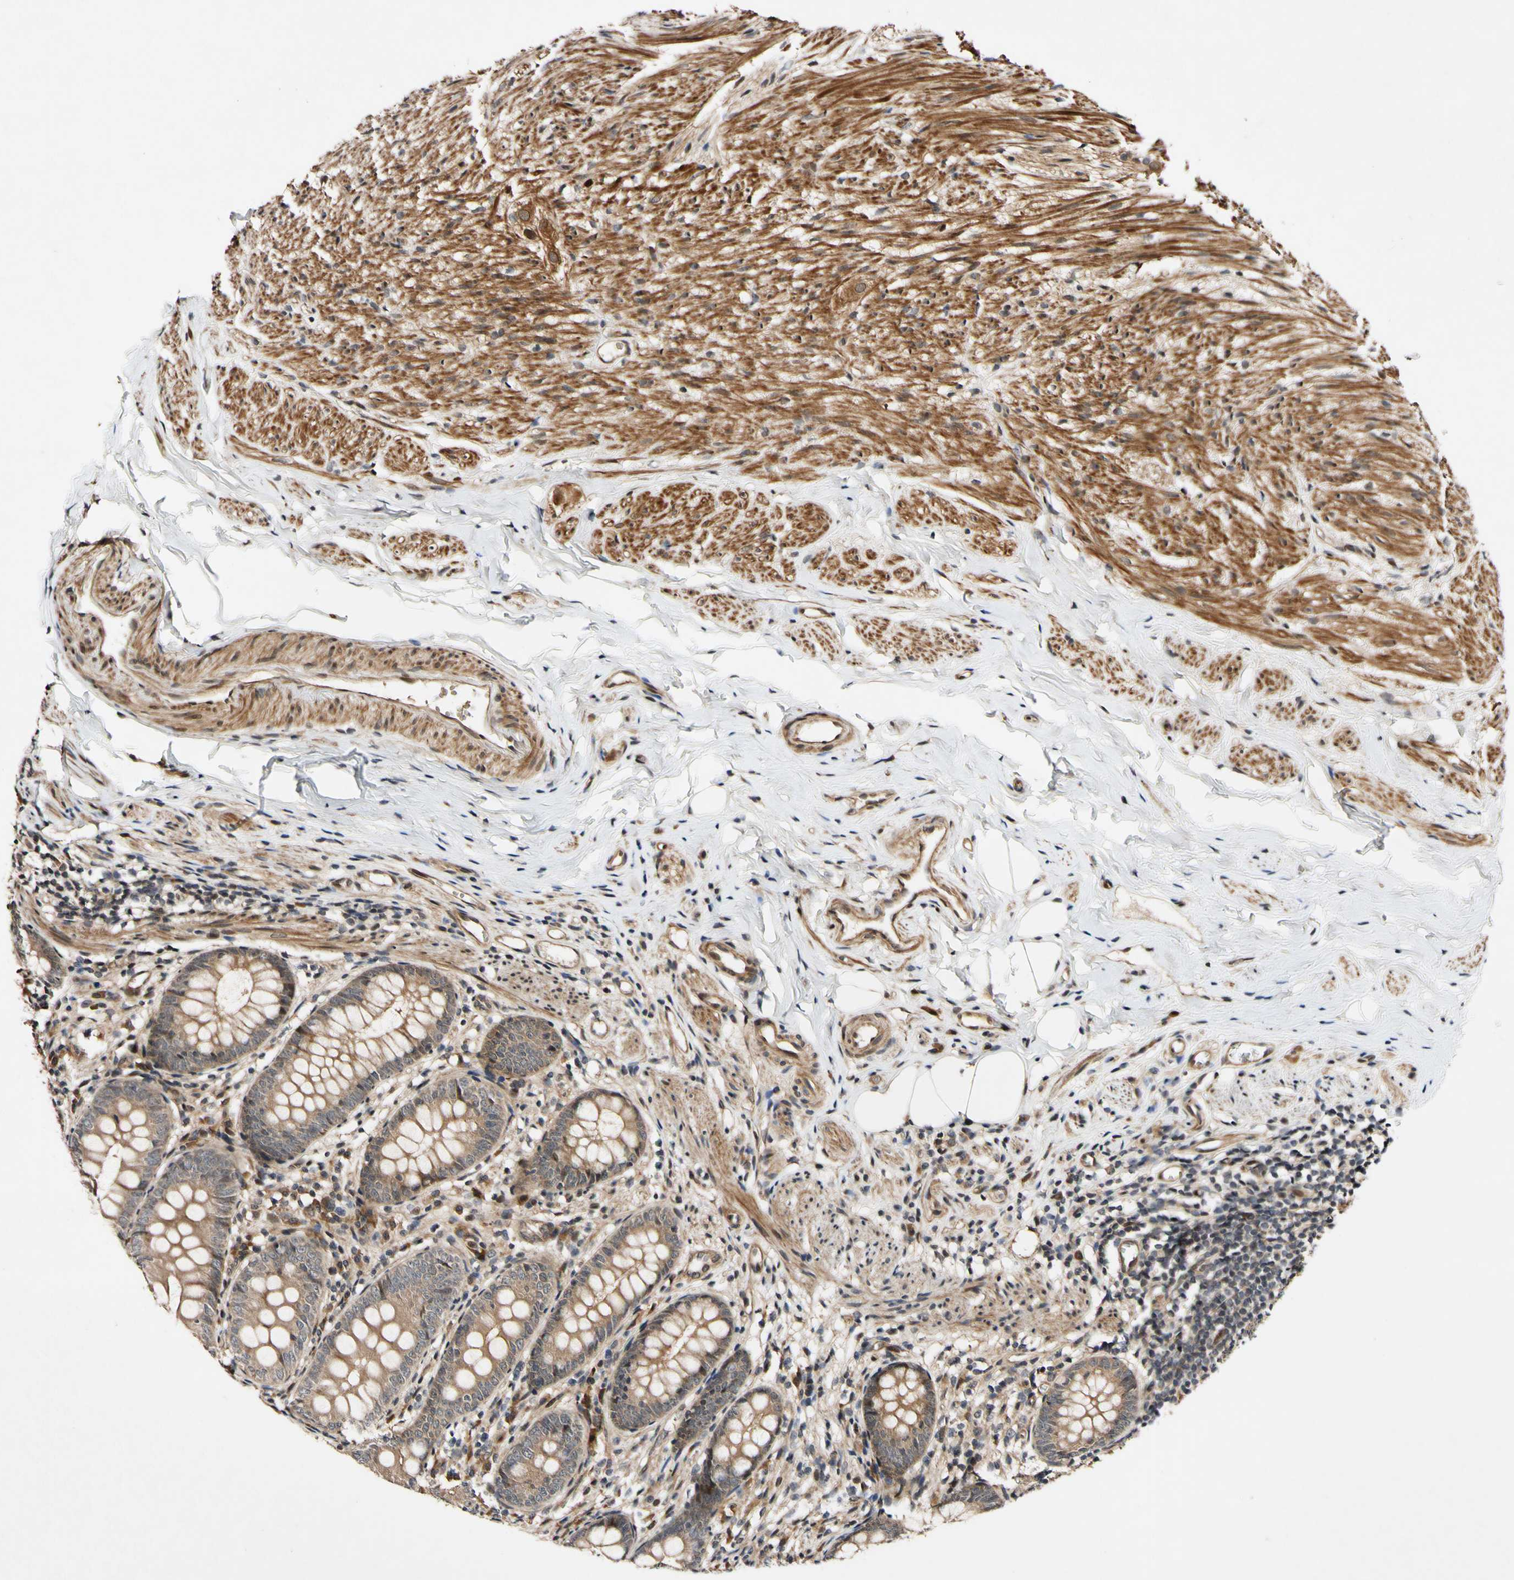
{"staining": {"intensity": "moderate", "quantity": ">75%", "location": "cytoplasmic/membranous,nuclear"}, "tissue": "appendix", "cell_type": "Glandular cells", "image_type": "normal", "snomed": [{"axis": "morphology", "description": "Normal tissue, NOS"}, {"axis": "topography", "description": "Appendix"}], "caption": "Immunohistochemical staining of unremarkable human appendix exhibits >75% levels of moderate cytoplasmic/membranous,nuclear protein staining in about >75% of glandular cells. (DAB IHC, brown staining for protein, blue staining for nuclei).", "gene": "CSNK1E", "patient": {"sex": "female", "age": 77}}